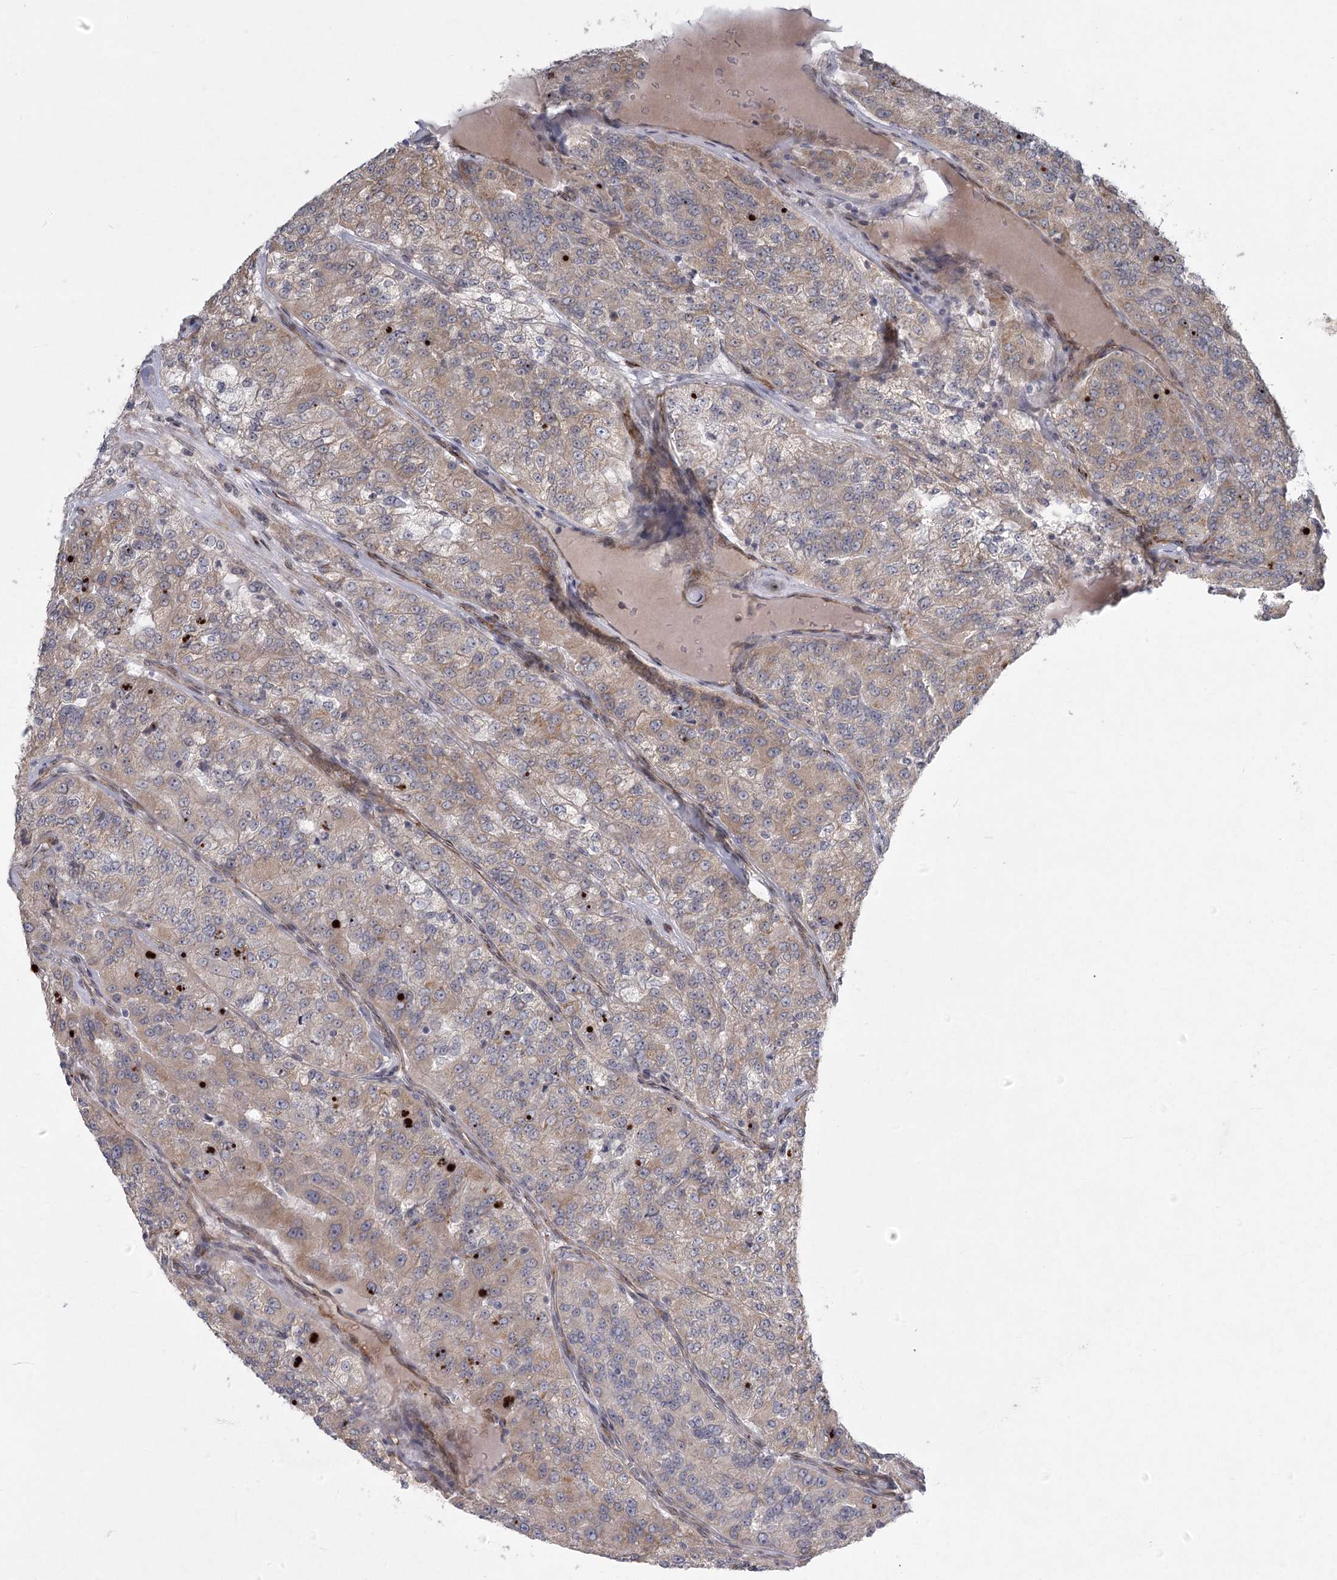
{"staining": {"intensity": "weak", "quantity": "25%-75%", "location": "cytoplasmic/membranous"}, "tissue": "renal cancer", "cell_type": "Tumor cells", "image_type": "cancer", "snomed": [{"axis": "morphology", "description": "Adenocarcinoma, NOS"}, {"axis": "topography", "description": "Kidney"}], "caption": "Renal cancer was stained to show a protein in brown. There is low levels of weak cytoplasmic/membranous positivity in approximately 25%-75% of tumor cells.", "gene": "MEPE", "patient": {"sex": "female", "age": 63}}